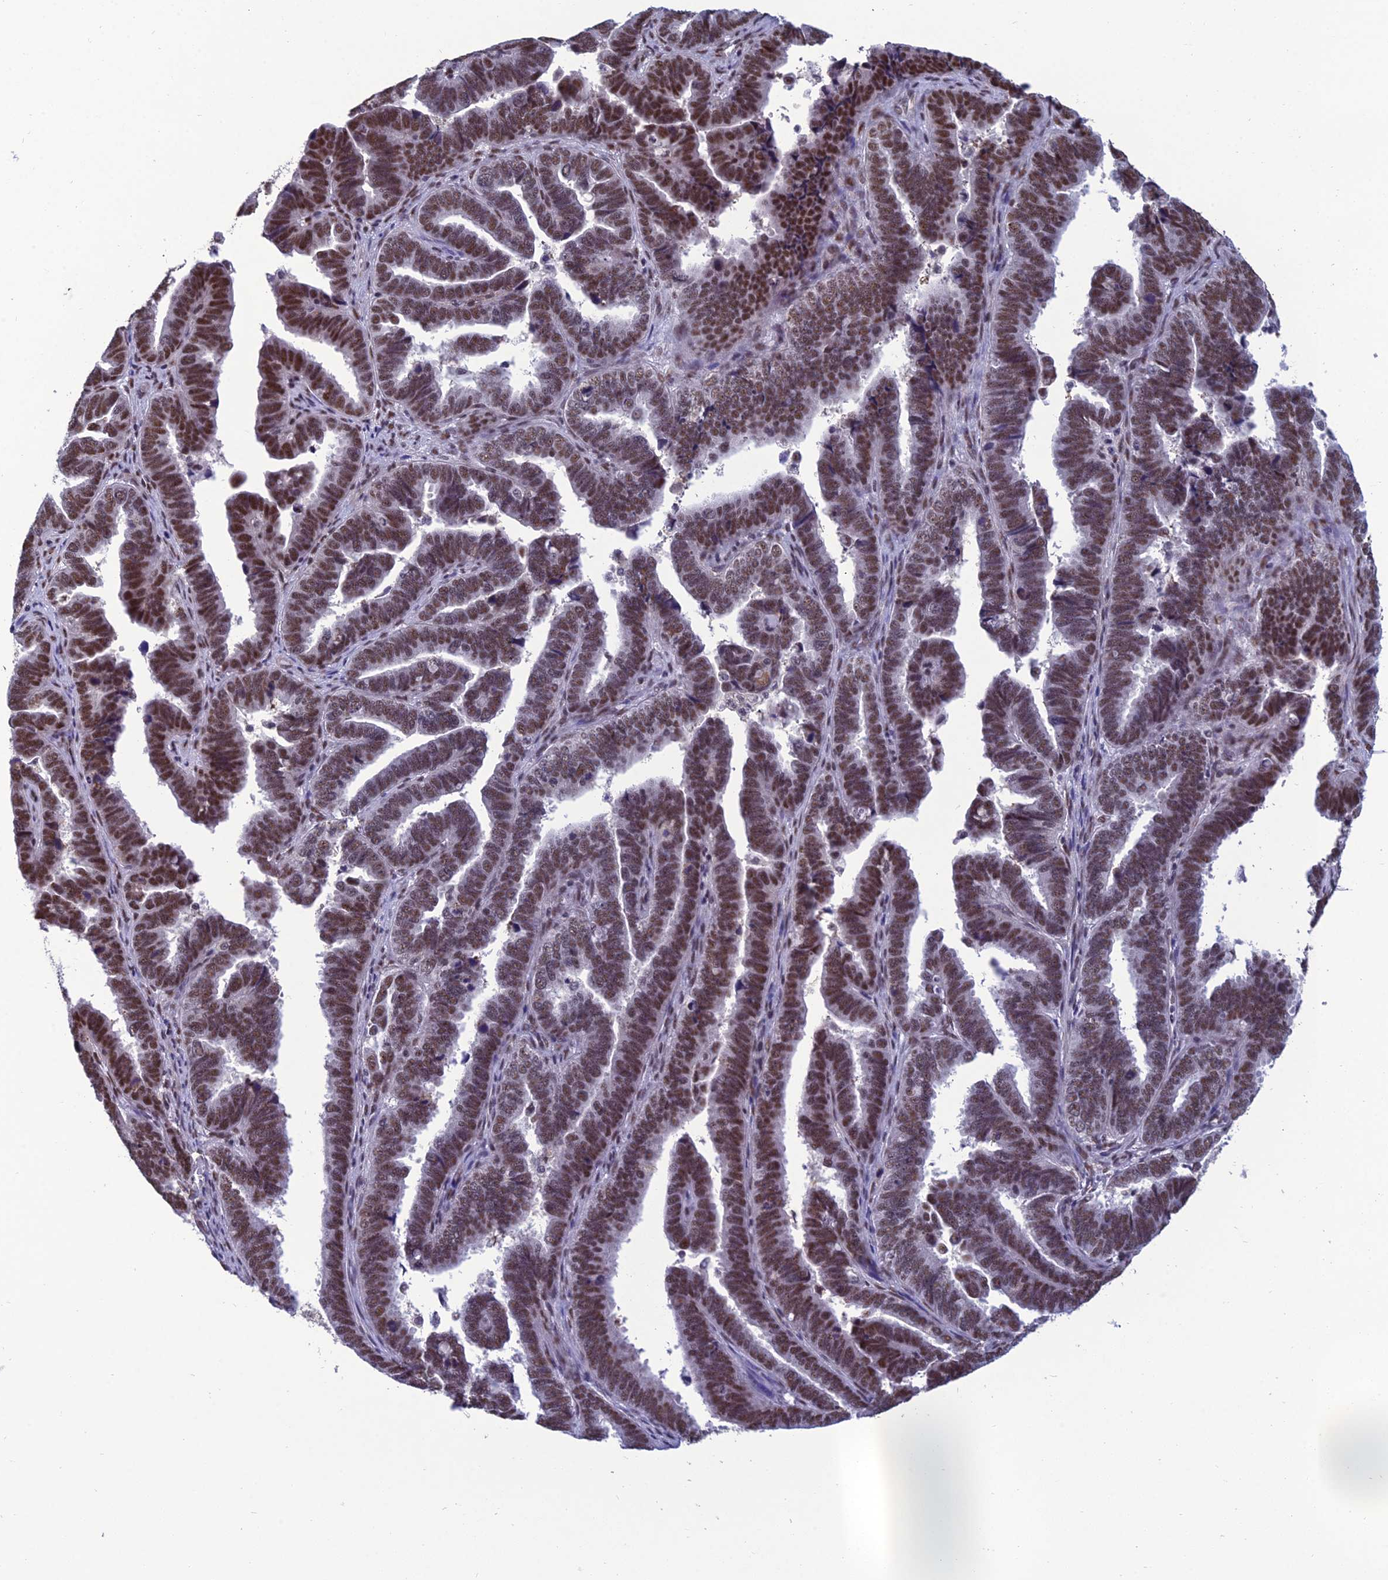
{"staining": {"intensity": "moderate", "quantity": ">75%", "location": "nuclear"}, "tissue": "endometrial cancer", "cell_type": "Tumor cells", "image_type": "cancer", "snomed": [{"axis": "morphology", "description": "Adenocarcinoma, NOS"}, {"axis": "topography", "description": "Endometrium"}], "caption": "Moderate nuclear protein positivity is present in about >75% of tumor cells in adenocarcinoma (endometrial).", "gene": "RSRC1", "patient": {"sex": "female", "age": 75}}